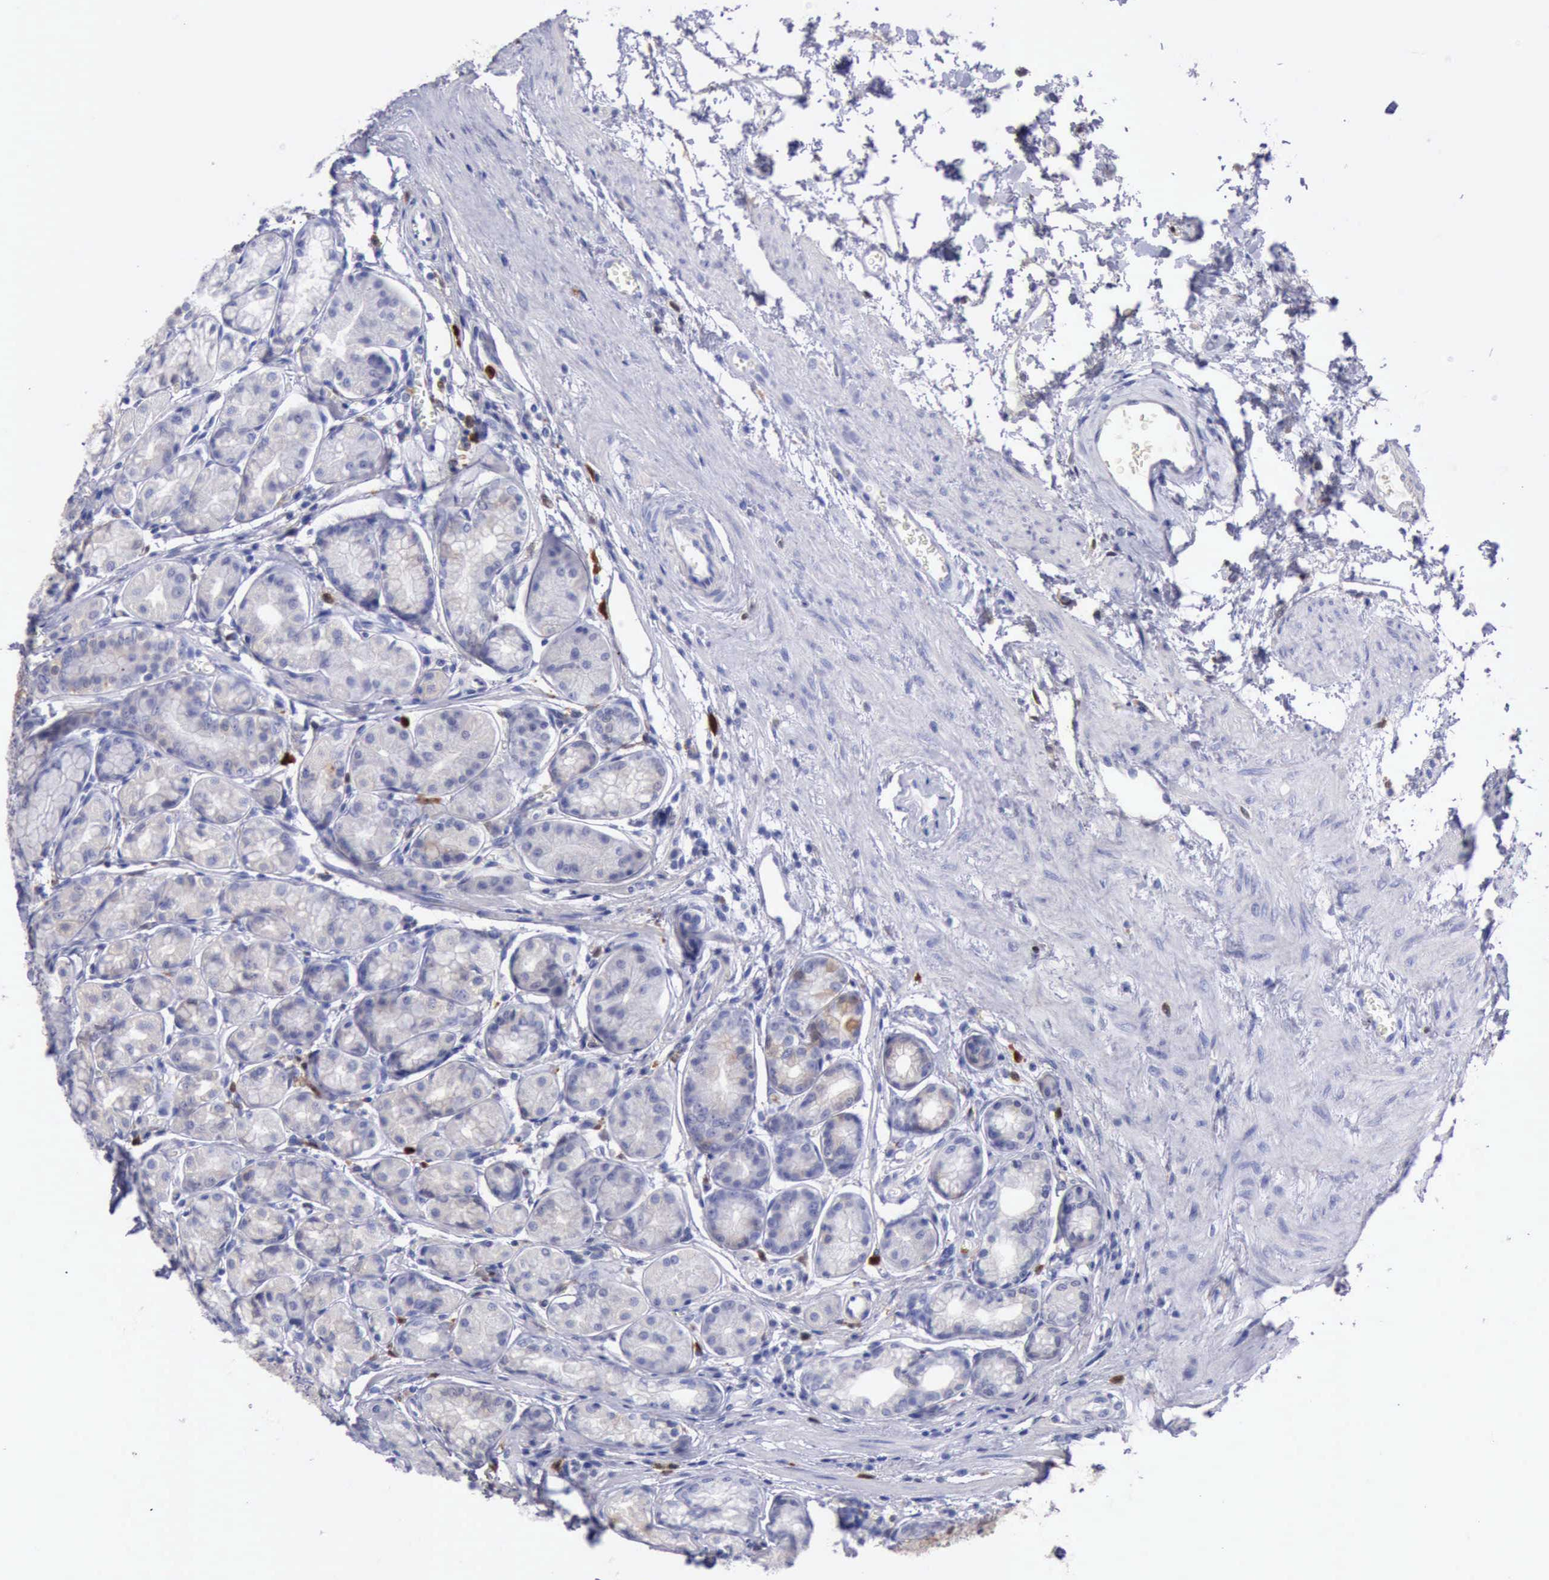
{"staining": {"intensity": "strong", "quantity": "25%-75%", "location": "cytoplasmic/membranous"}, "tissue": "stomach", "cell_type": "Glandular cells", "image_type": "normal", "snomed": [{"axis": "morphology", "description": "Normal tissue, NOS"}, {"axis": "topography", "description": "Stomach"}, {"axis": "topography", "description": "Stomach, lower"}], "caption": "Immunohistochemical staining of normal human stomach shows 25%-75% levels of strong cytoplasmic/membranous protein staining in approximately 25%-75% of glandular cells. (DAB IHC with brightfield microscopy, high magnification).", "gene": "CSTA", "patient": {"sex": "male", "age": 76}}